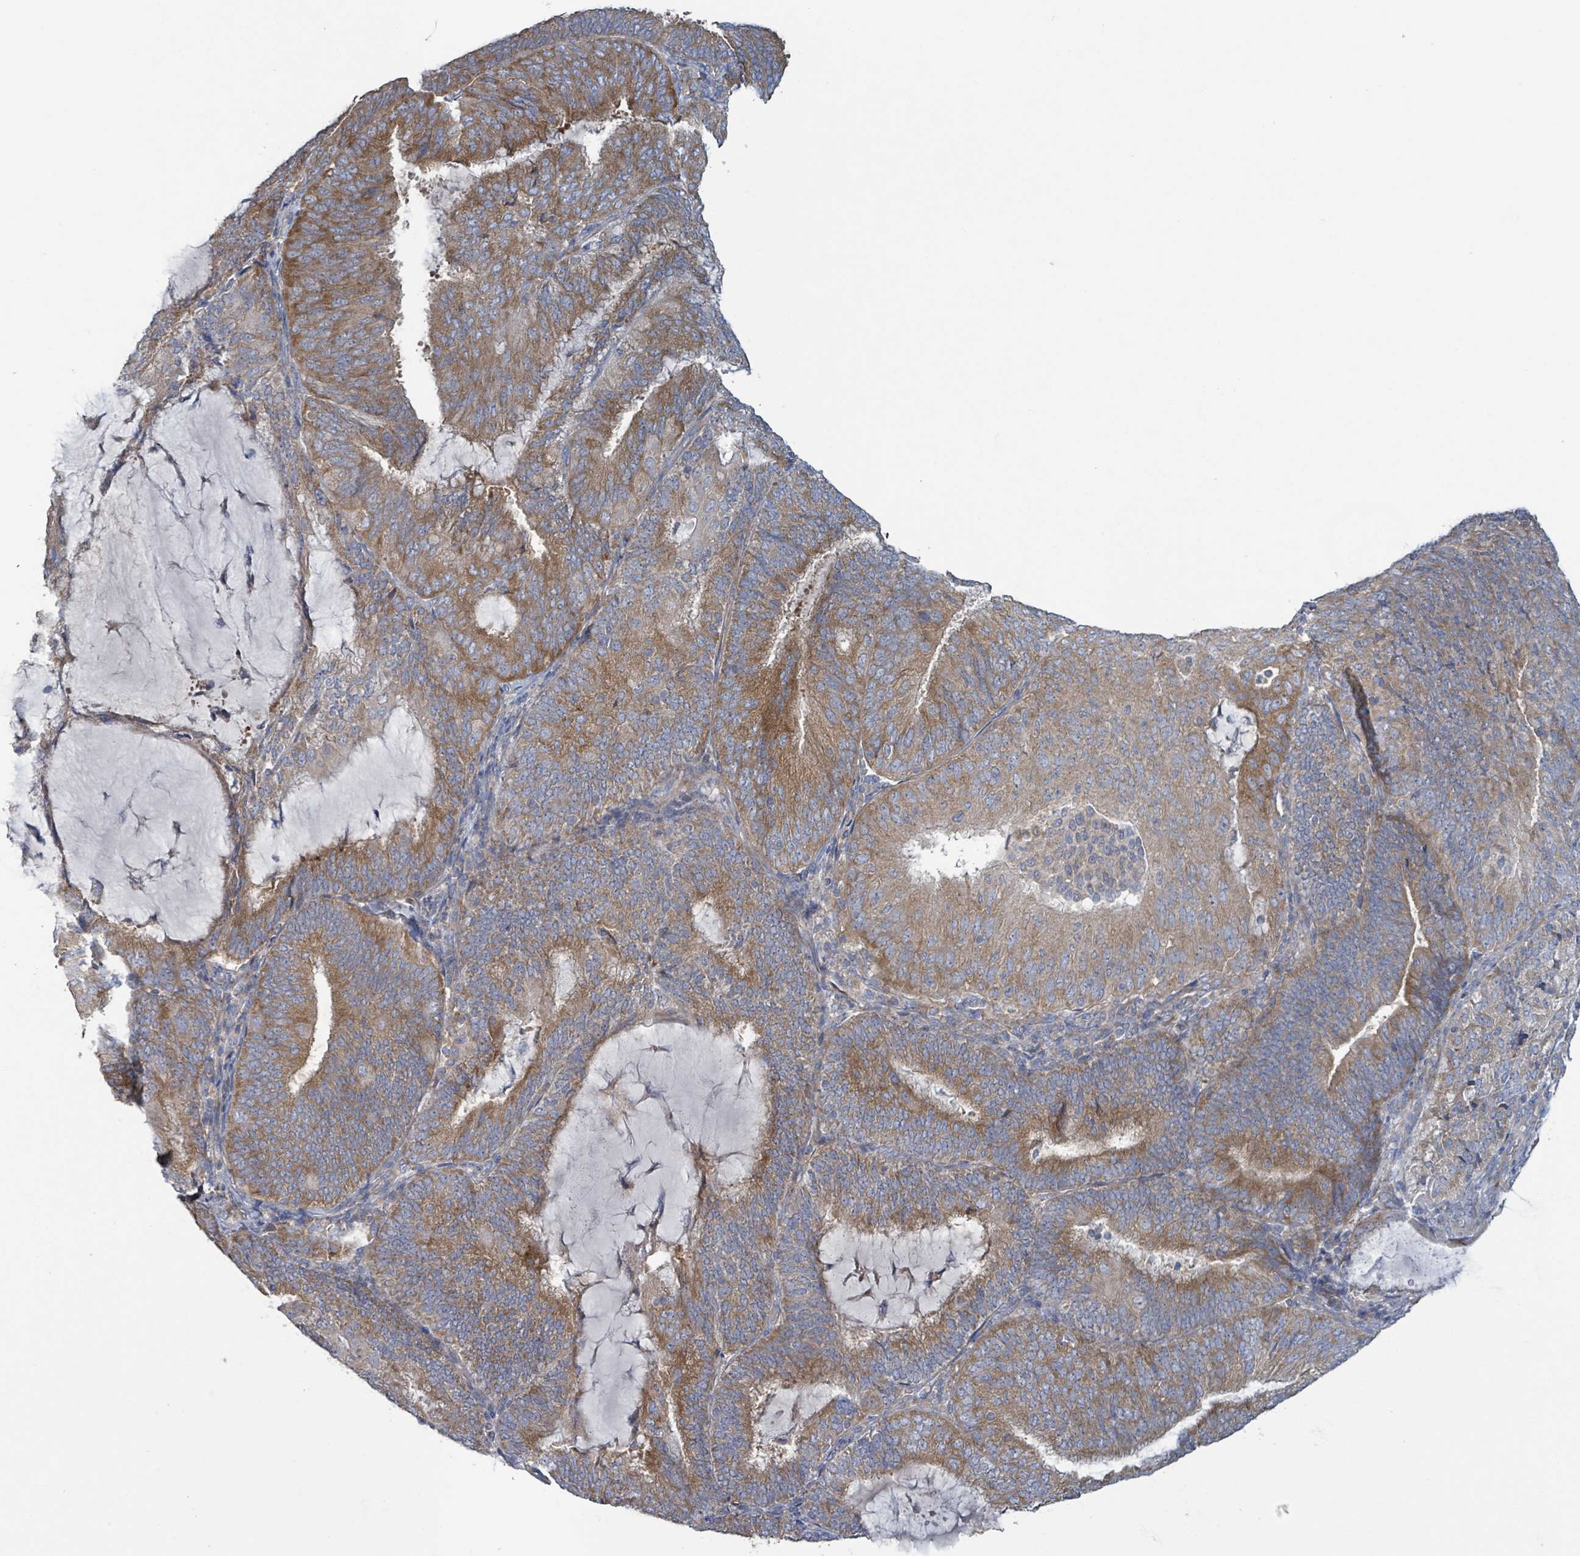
{"staining": {"intensity": "moderate", "quantity": ">75%", "location": "cytoplasmic/membranous"}, "tissue": "endometrial cancer", "cell_type": "Tumor cells", "image_type": "cancer", "snomed": [{"axis": "morphology", "description": "Adenocarcinoma, NOS"}, {"axis": "topography", "description": "Endometrium"}], "caption": "Tumor cells exhibit moderate cytoplasmic/membranous staining in approximately >75% of cells in endometrial adenocarcinoma.", "gene": "RPL32", "patient": {"sex": "female", "age": 81}}